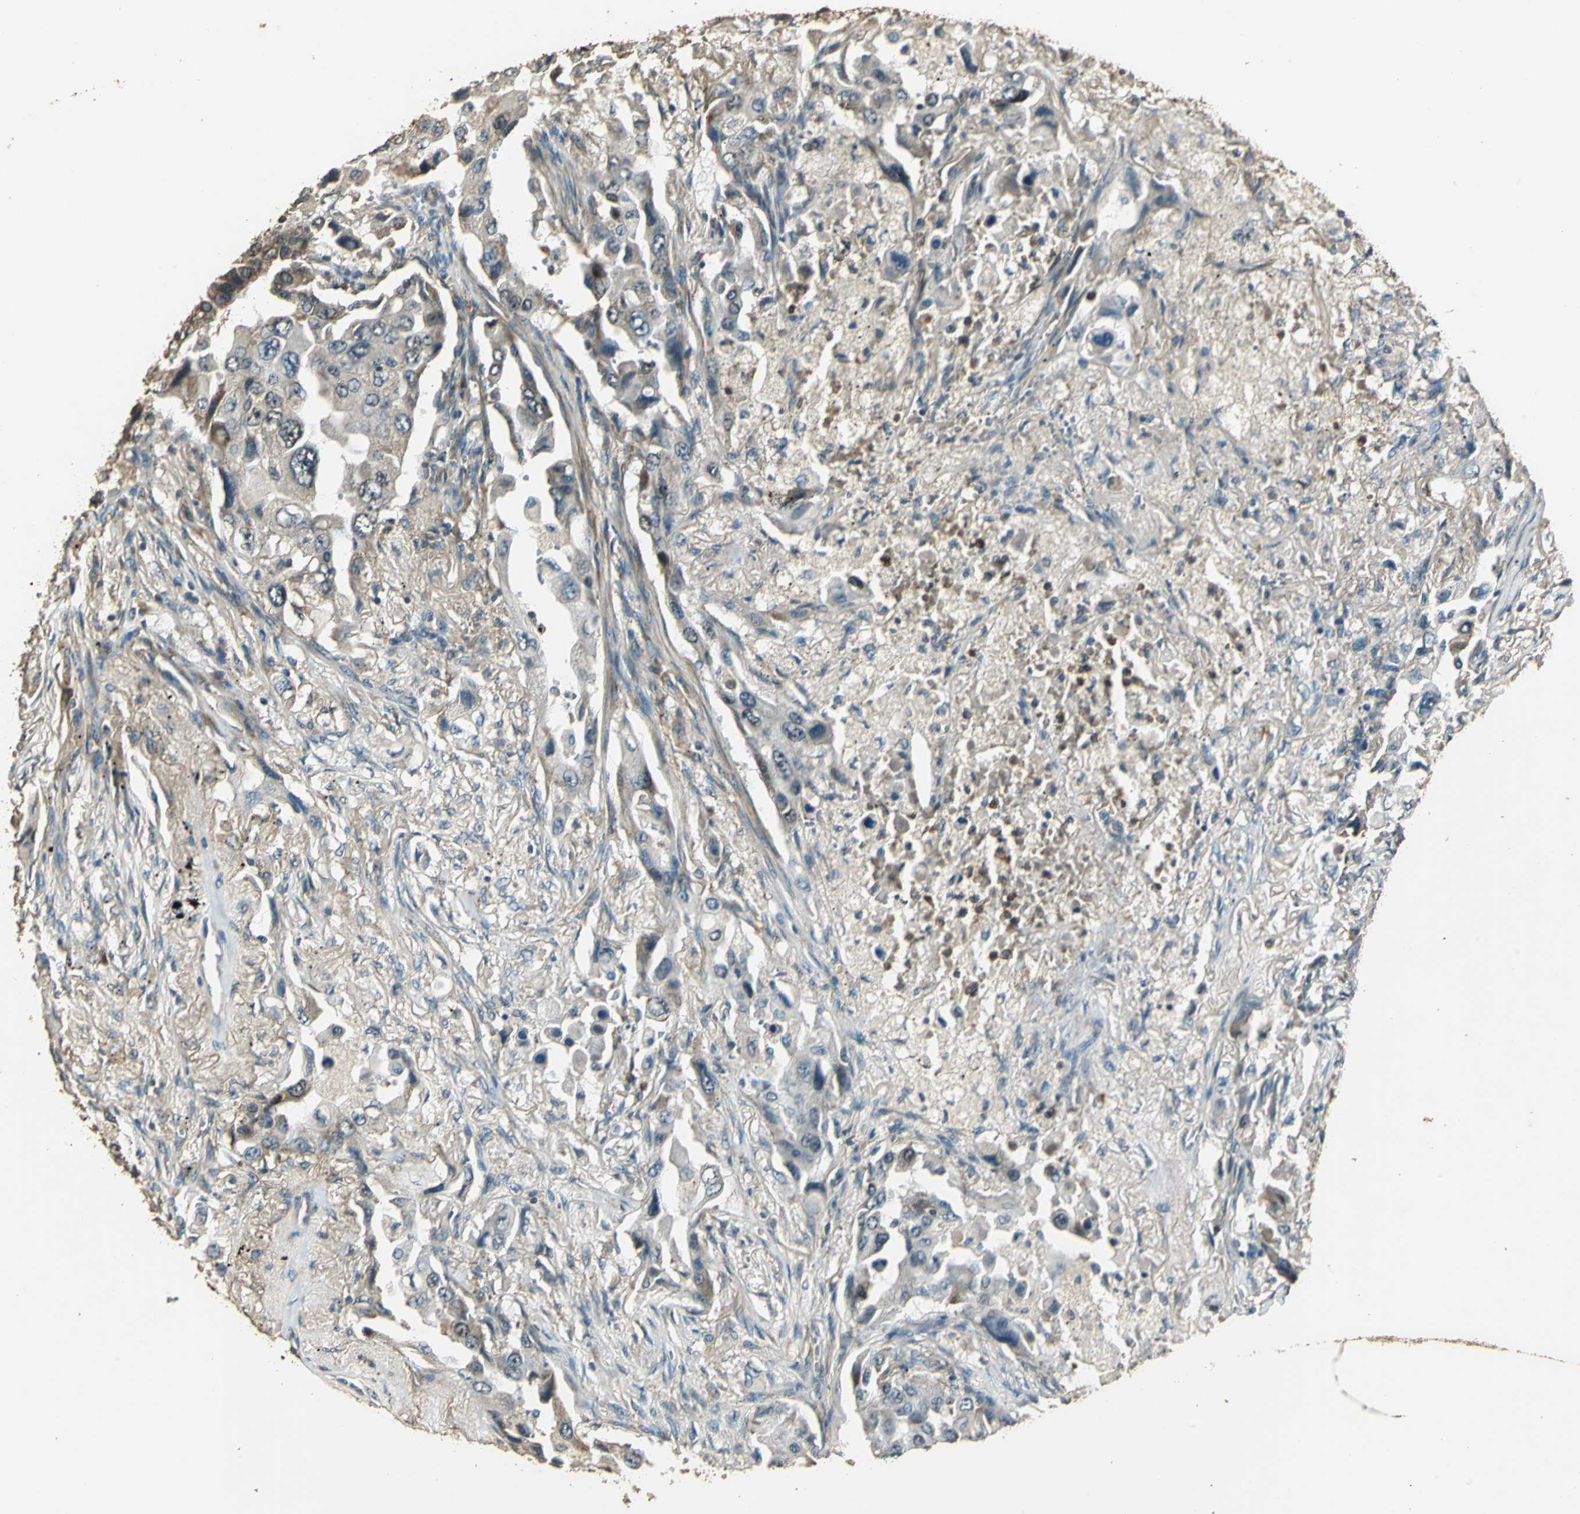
{"staining": {"intensity": "weak", "quantity": ">75%", "location": "cytoplasmic/membranous"}, "tissue": "lung cancer", "cell_type": "Tumor cells", "image_type": "cancer", "snomed": [{"axis": "morphology", "description": "Adenocarcinoma, NOS"}, {"axis": "topography", "description": "Lung"}], "caption": "Lung cancer stained for a protein (brown) shows weak cytoplasmic/membranous positive positivity in approximately >75% of tumor cells.", "gene": "TMPRSS4", "patient": {"sex": "female", "age": 65}}